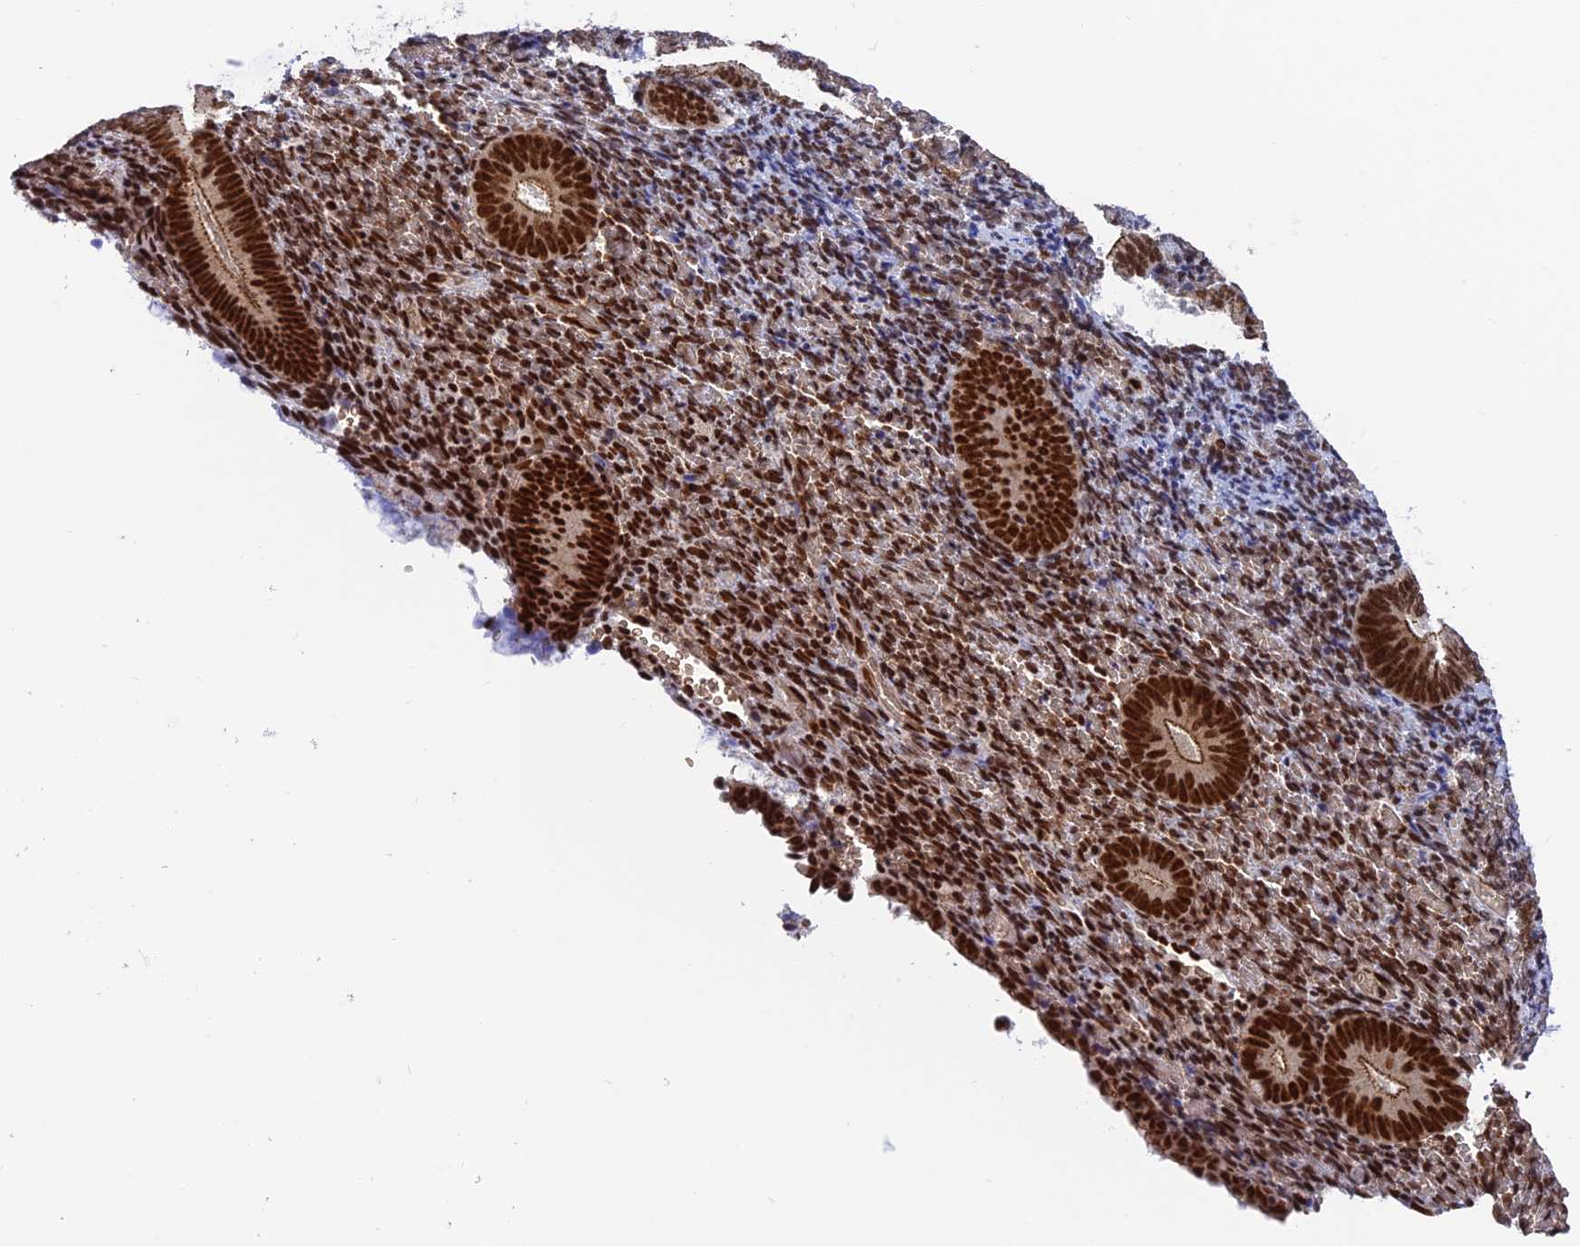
{"staining": {"intensity": "strong", "quantity": "25%-75%", "location": "nuclear"}, "tissue": "endometrium", "cell_type": "Cells in endometrial stroma", "image_type": "normal", "snomed": [{"axis": "morphology", "description": "Normal tissue, NOS"}, {"axis": "topography", "description": "Endometrium"}], "caption": "Immunohistochemical staining of normal endometrium displays strong nuclear protein staining in about 25%-75% of cells in endometrial stroma.", "gene": "EEF1AKMT3", "patient": {"sex": "female", "age": 51}}